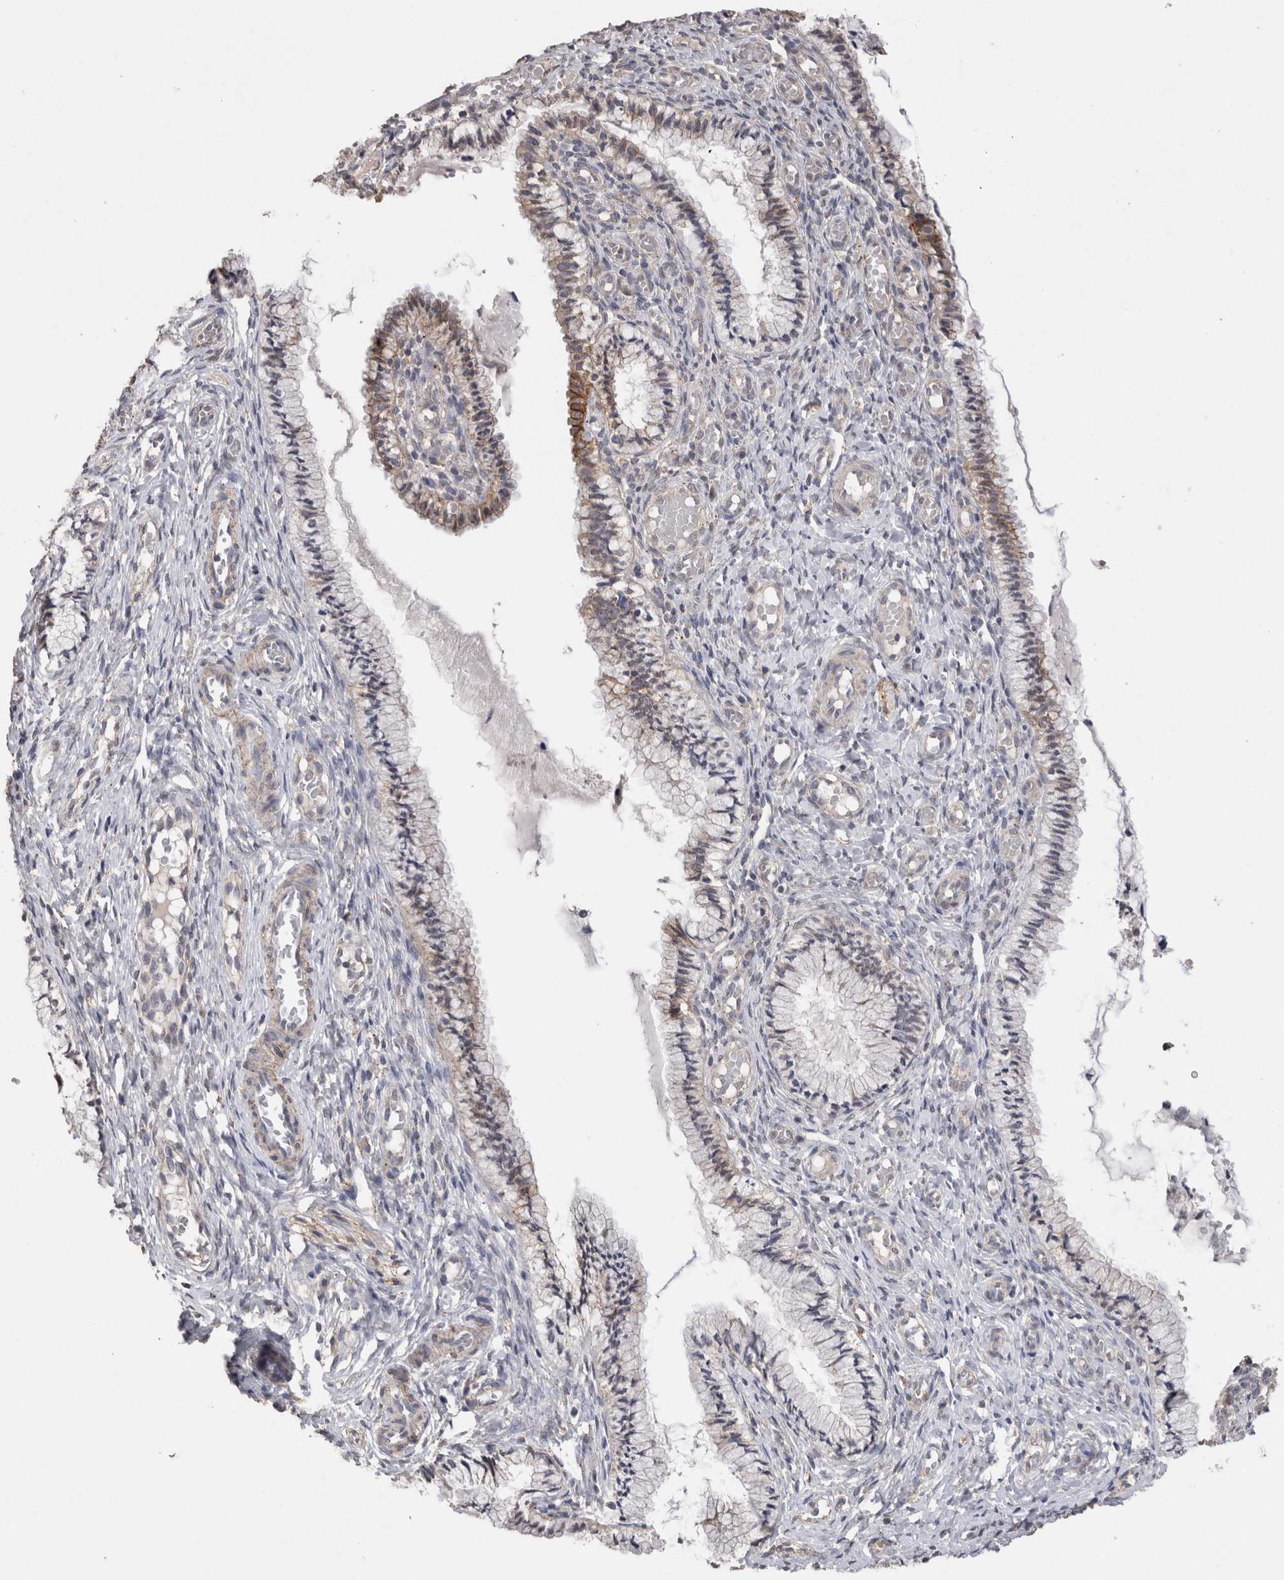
{"staining": {"intensity": "weak", "quantity": "<25%", "location": "cytoplasmic/membranous"}, "tissue": "cervix", "cell_type": "Glandular cells", "image_type": "normal", "snomed": [{"axis": "morphology", "description": "Normal tissue, NOS"}, {"axis": "topography", "description": "Cervix"}], "caption": "The immunohistochemistry (IHC) histopathology image has no significant positivity in glandular cells of cervix. (Brightfield microscopy of DAB immunohistochemistry at high magnification).", "gene": "CDH6", "patient": {"sex": "female", "age": 27}}